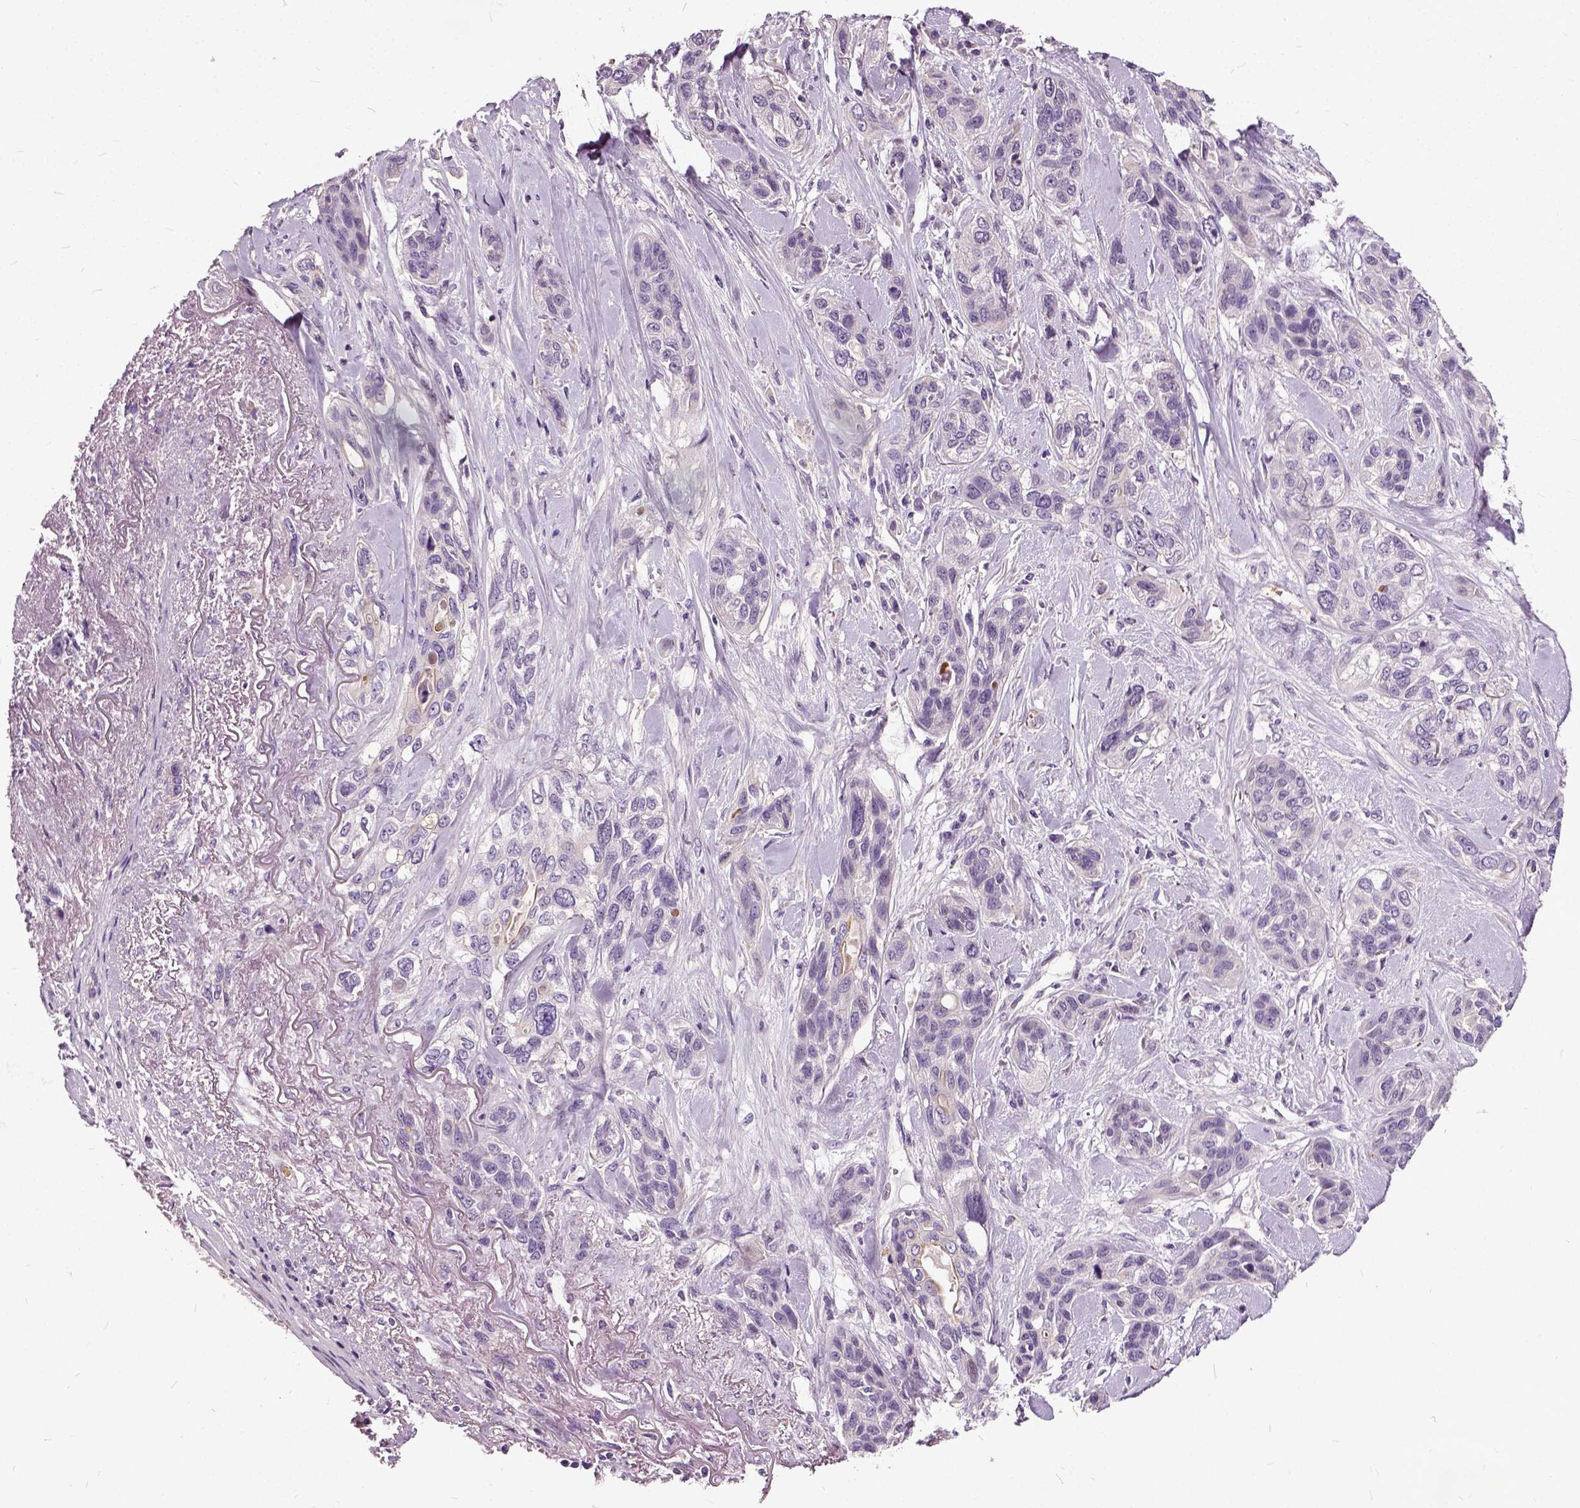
{"staining": {"intensity": "negative", "quantity": "none", "location": "none"}, "tissue": "lung cancer", "cell_type": "Tumor cells", "image_type": "cancer", "snomed": [{"axis": "morphology", "description": "Squamous cell carcinoma, NOS"}, {"axis": "topography", "description": "Lung"}], "caption": "This is an IHC histopathology image of human lung squamous cell carcinoma. There is no staining in tumor cells.", "gene": "ILRUN", "patient": {"sex": "female", "age": 70}}